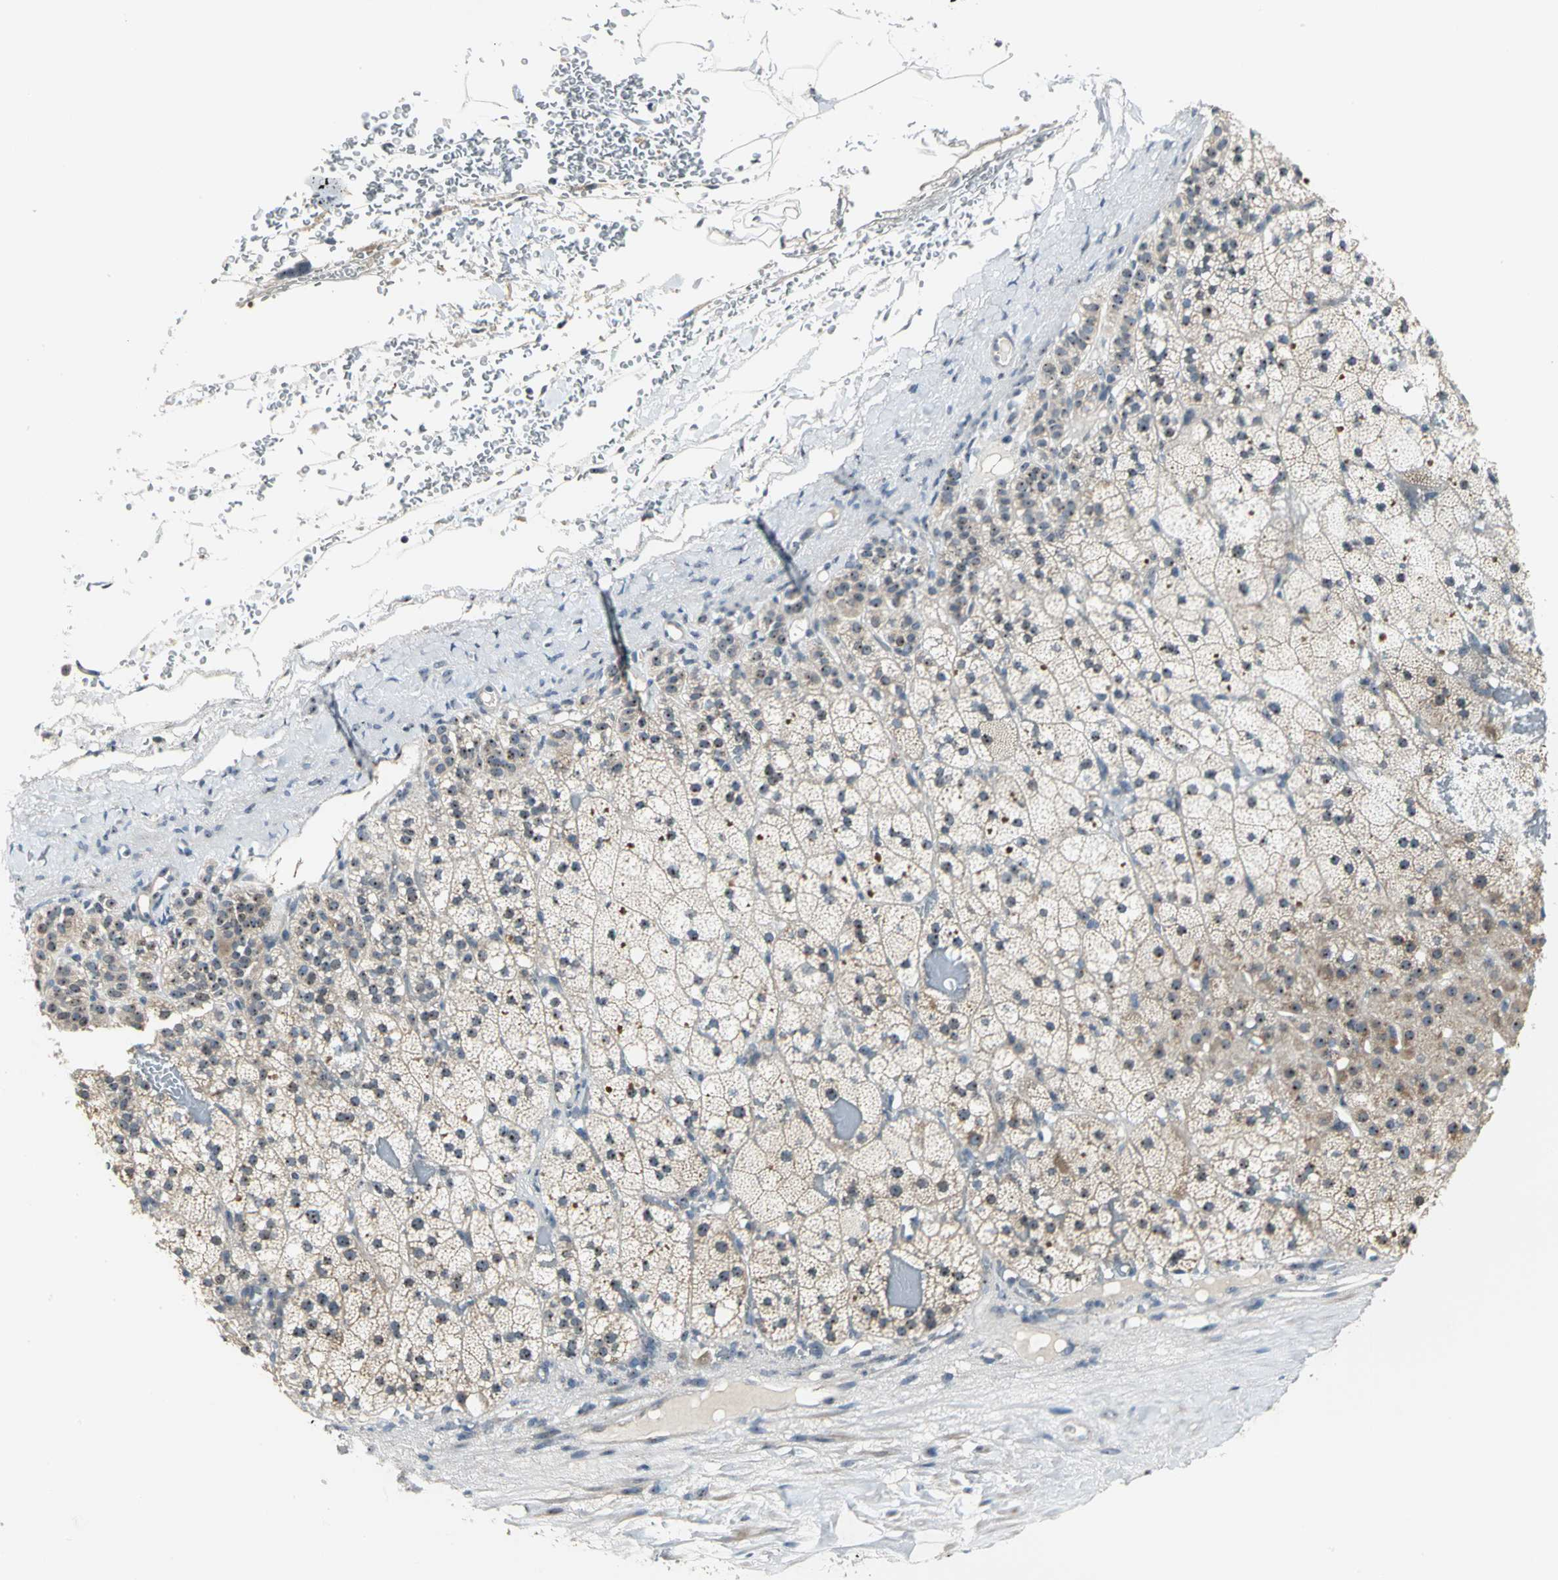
{"staining": {"intensity": "strong", "quantity": ">75%", "location": "nuclear"}, "tissue": "adrenal gland", "cell_type": "Glandular cells", "image_type": "normal", "snomed": [{"axis": "morphology", "description": "Normal tissue, NOS"}, {"axis": "topography", "description": "Adrenal gland"}], "caption": "A micrograph of adrenal gland stained for a protein exhibits strong nuclear brown staining in glandular cells. (DAB = brown stain, brightfield microscopy at high magnification).", "gene": "MYBBP1A", "patient": {"sex": "male", "age": 35}}